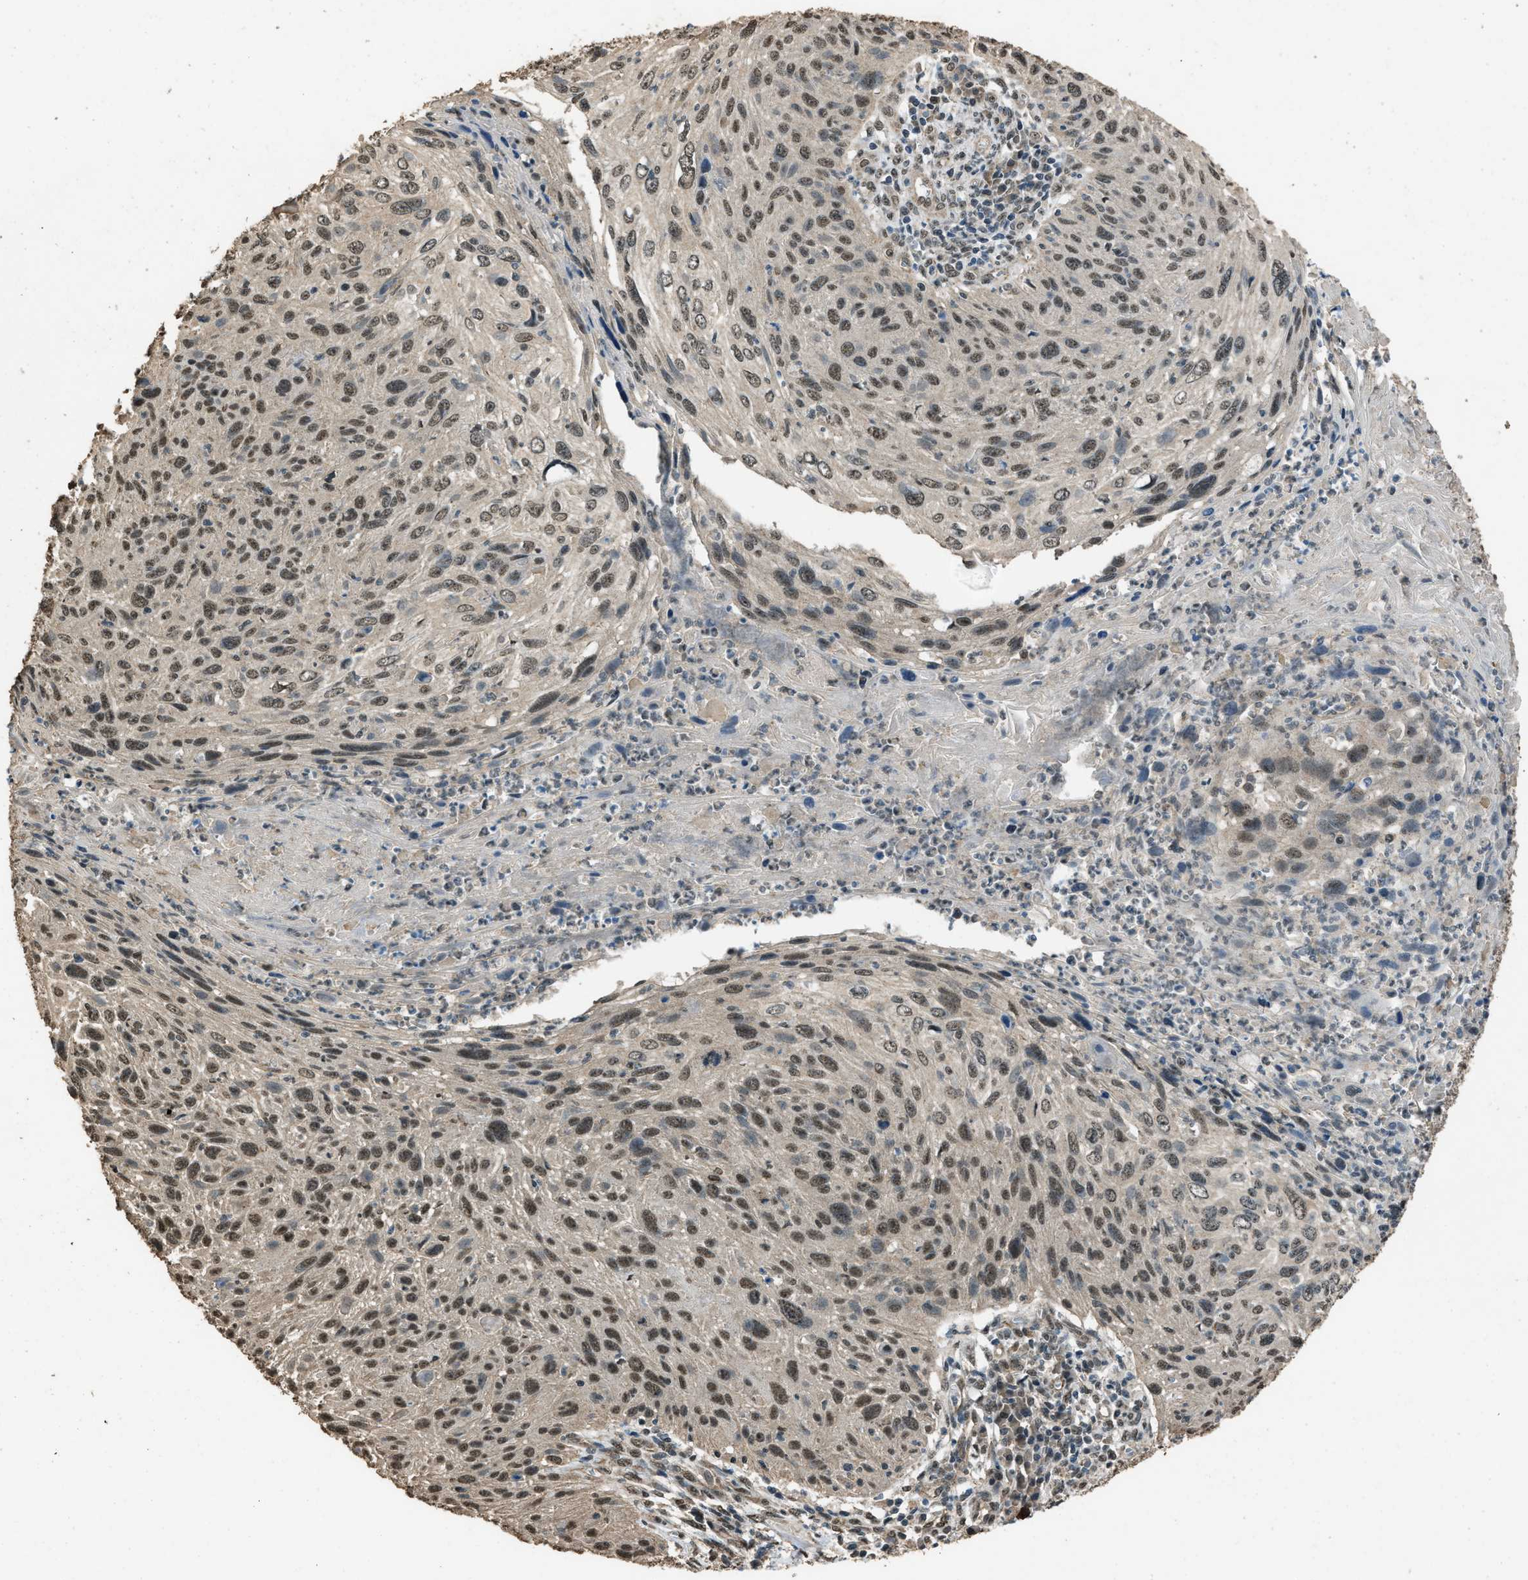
{"staining": {"intensity": "moderate", "quantity": ">75%", "location": "nuclear"}, "tissue": "cervical cancer", "cell_type": "Tumor cells", "image_type": "cancer", "snomed": [{"axis": "morphology", "description": "Squamous cell carcinoma, NOS"}, {"axis": "topography", "description": "Cervix"}], "caption": "A high-resolution micrograph shows IHC staining of squamous cell carcinoma (cervical), which shows moderate nuclear staining in approximately >75% of tumor cells.", "gene": "SERTAD2", "patient": {"sex": "female", "age": 51}}